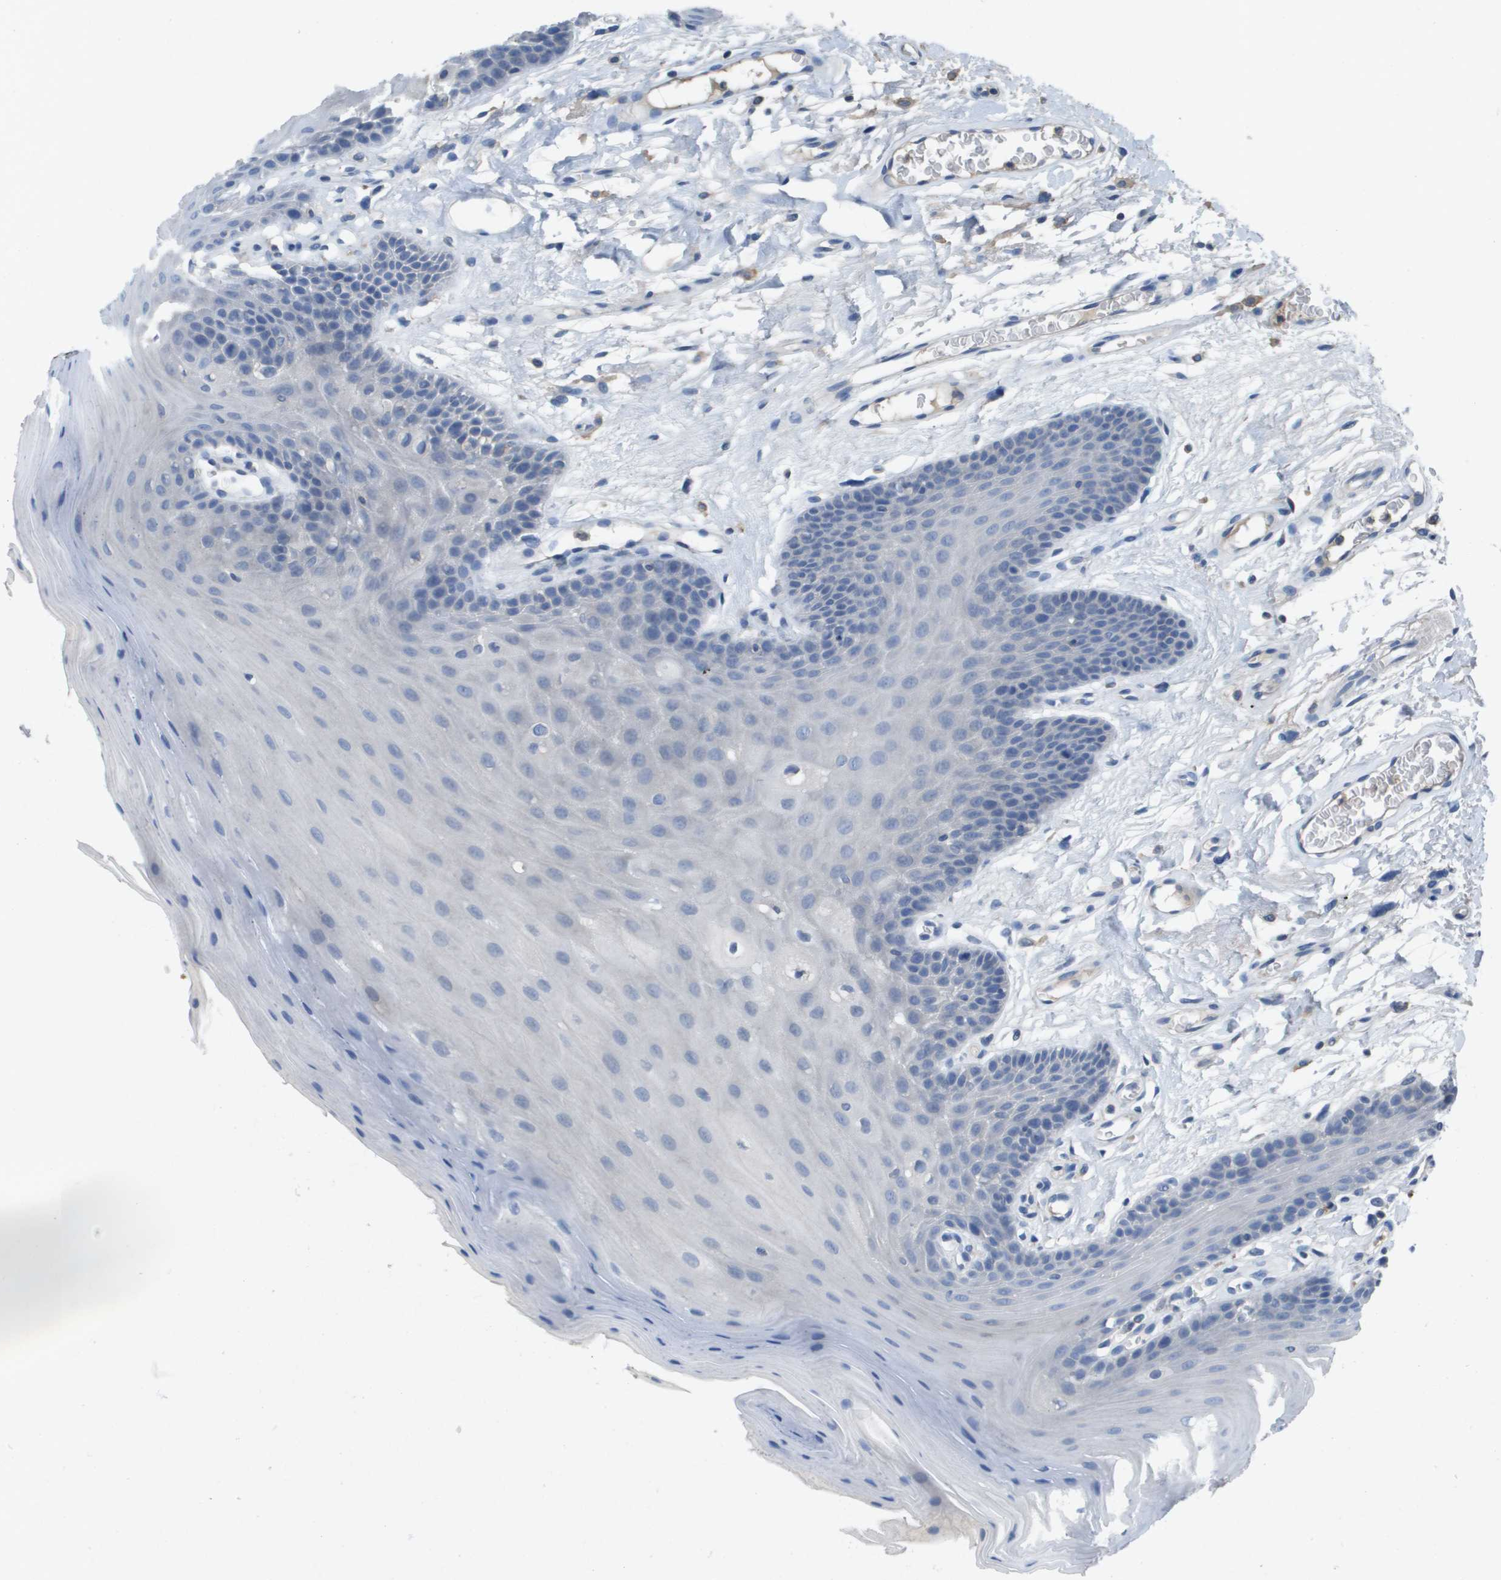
{"staining": {"intensity": "negative", "quantity": "none", "location": "none"}, "tissue": "oral mucosa", "cell_type": "Squamous epithelial cells", "image_type": "normal", "snomed": [{"axis": "morphology", "description": "Normal tissue, NOS"}, {"axis": "morphology", "description": "Squamous cell carcinoma, NOS"}, {"axis": "topography", "description": "Oral tissue"}, {"axis": "topography", "description": "Head-Neck"}], "caption": "Immunohistochemistry image of normal oral mucosa stained for a protein (brown), which displays no expression in squamous epithelial cells. The staining was performed using DAB to visualize the protein expression in brown, while the nuclei were stained in blue with hematoxylin (Magnification: 20x).", "gene": "CLCA4", "patient": {"sex": "male", "age": 71}}